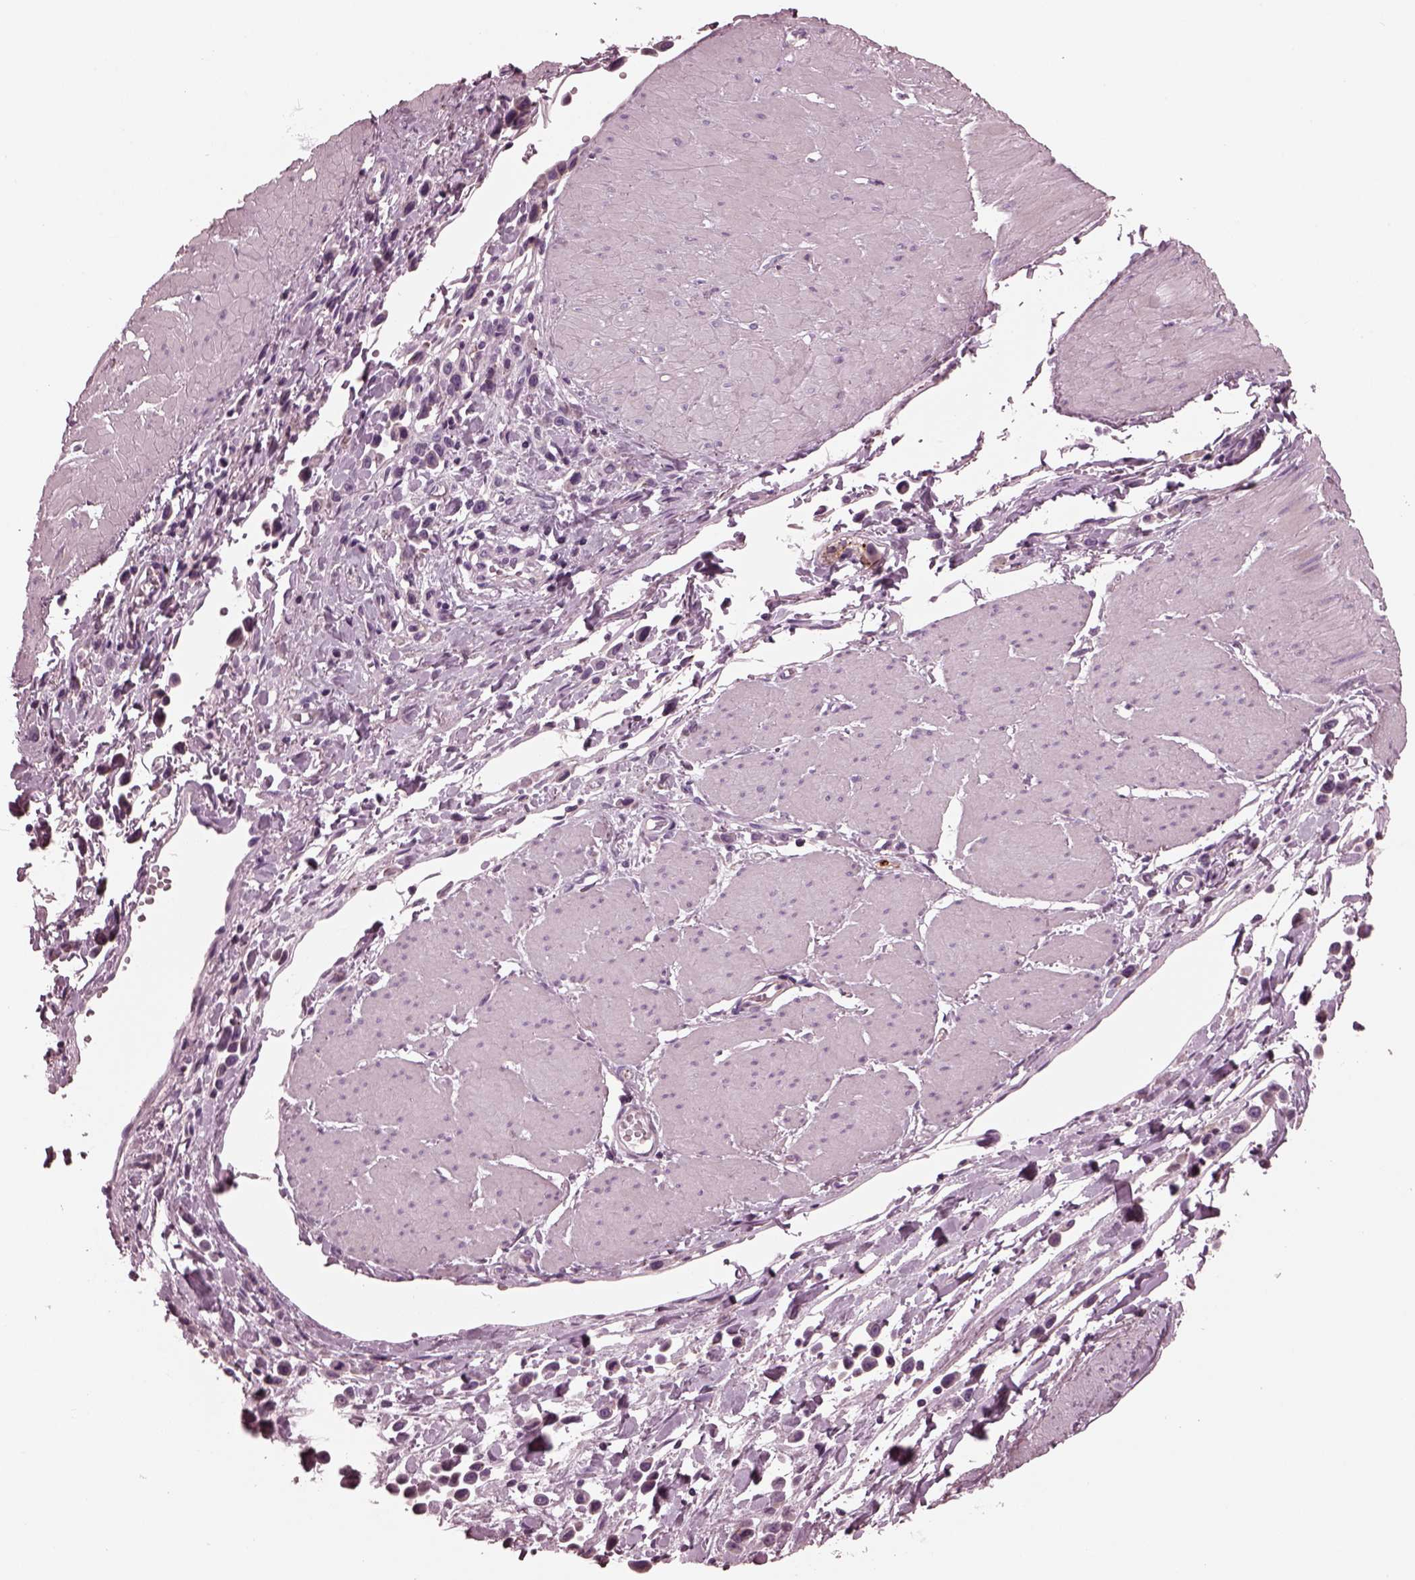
{"staining": {"intensity": "negative", "quantity": "none", "location": "none"}, "tissue": "stomach cancer", "cell_type": "Tumor cells", "image_type": "cancer", "snomed": [{"axis": "morphology", "description": "Adenocarcinoma, NOS"}, {"axis": "topography", "description": "Stomach"}], "caption": "Tumor cells are negative for brown protein staining in stomach adenocarcinoma.", "gene": "GDF11", "patient": {"sex": "male", "age": 47}}